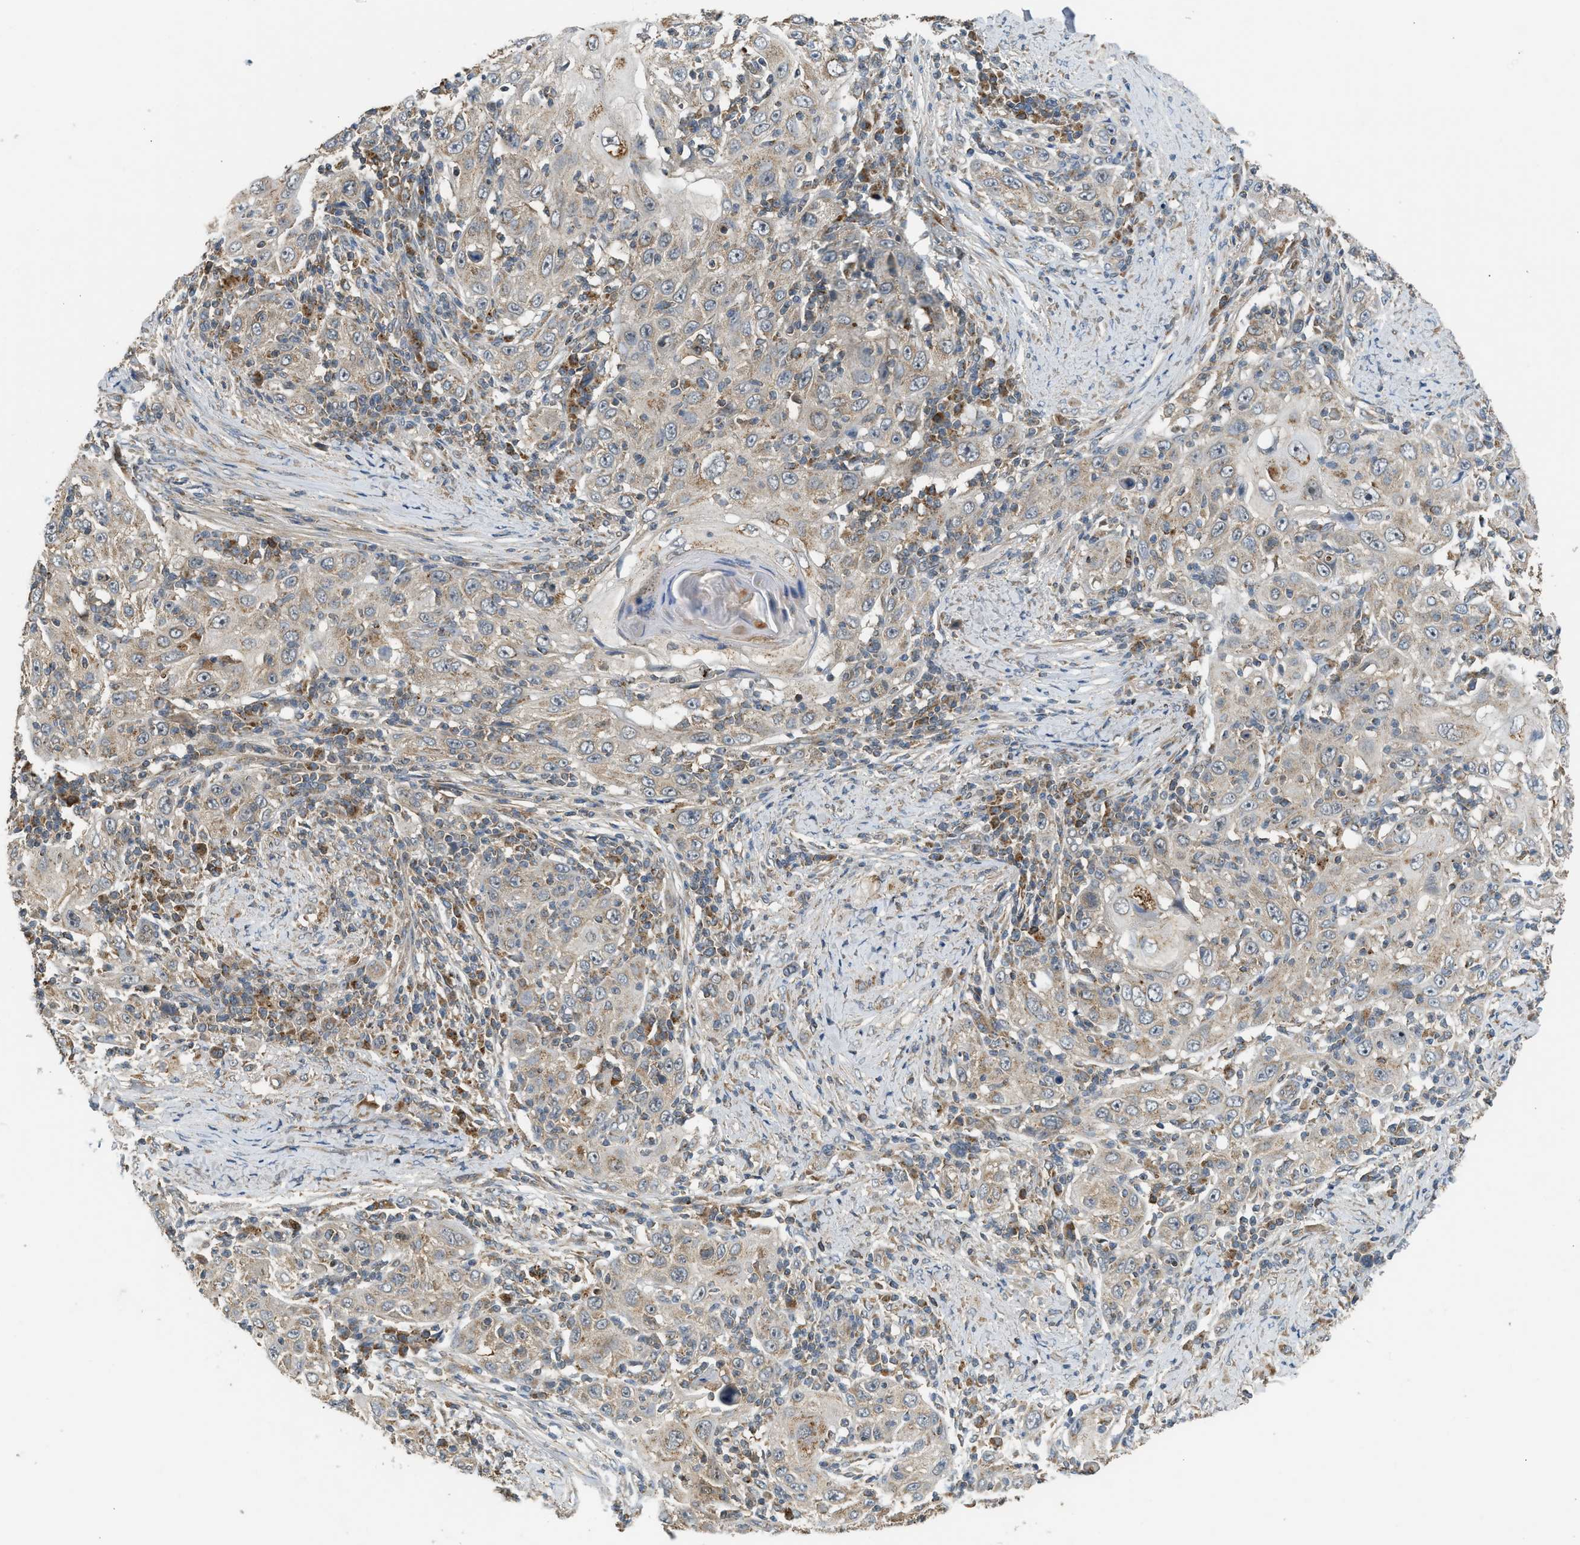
{"staining": {"intensity": "weak", "quantity": ">75%", "location": "cytoplasmic/membranous"}, "tissue": "skin cancer", "cell_type": "Tumor cells", "image_type": "cancer", "snomed": [{"axis": "morphology", "description": "Squamous cell carcinoma, NOS"}, {"axis": "topography", "description": "Skin"}], "caption": "DAB (3,3'-diaminobenzidine) immunohistochemical staining of human skin squamous cell carcinoma shows weak cytoplasmic/membranous protein staining in approximately >75% of tumor cells. Using DAB (3,3'-diaminobenzidine) (brown) and hematoxylin (blue) stains, captured at high magnification using brightfield microscopy.", "gene": "STARD3", "patient": {"sex": "female", "age": 88}}